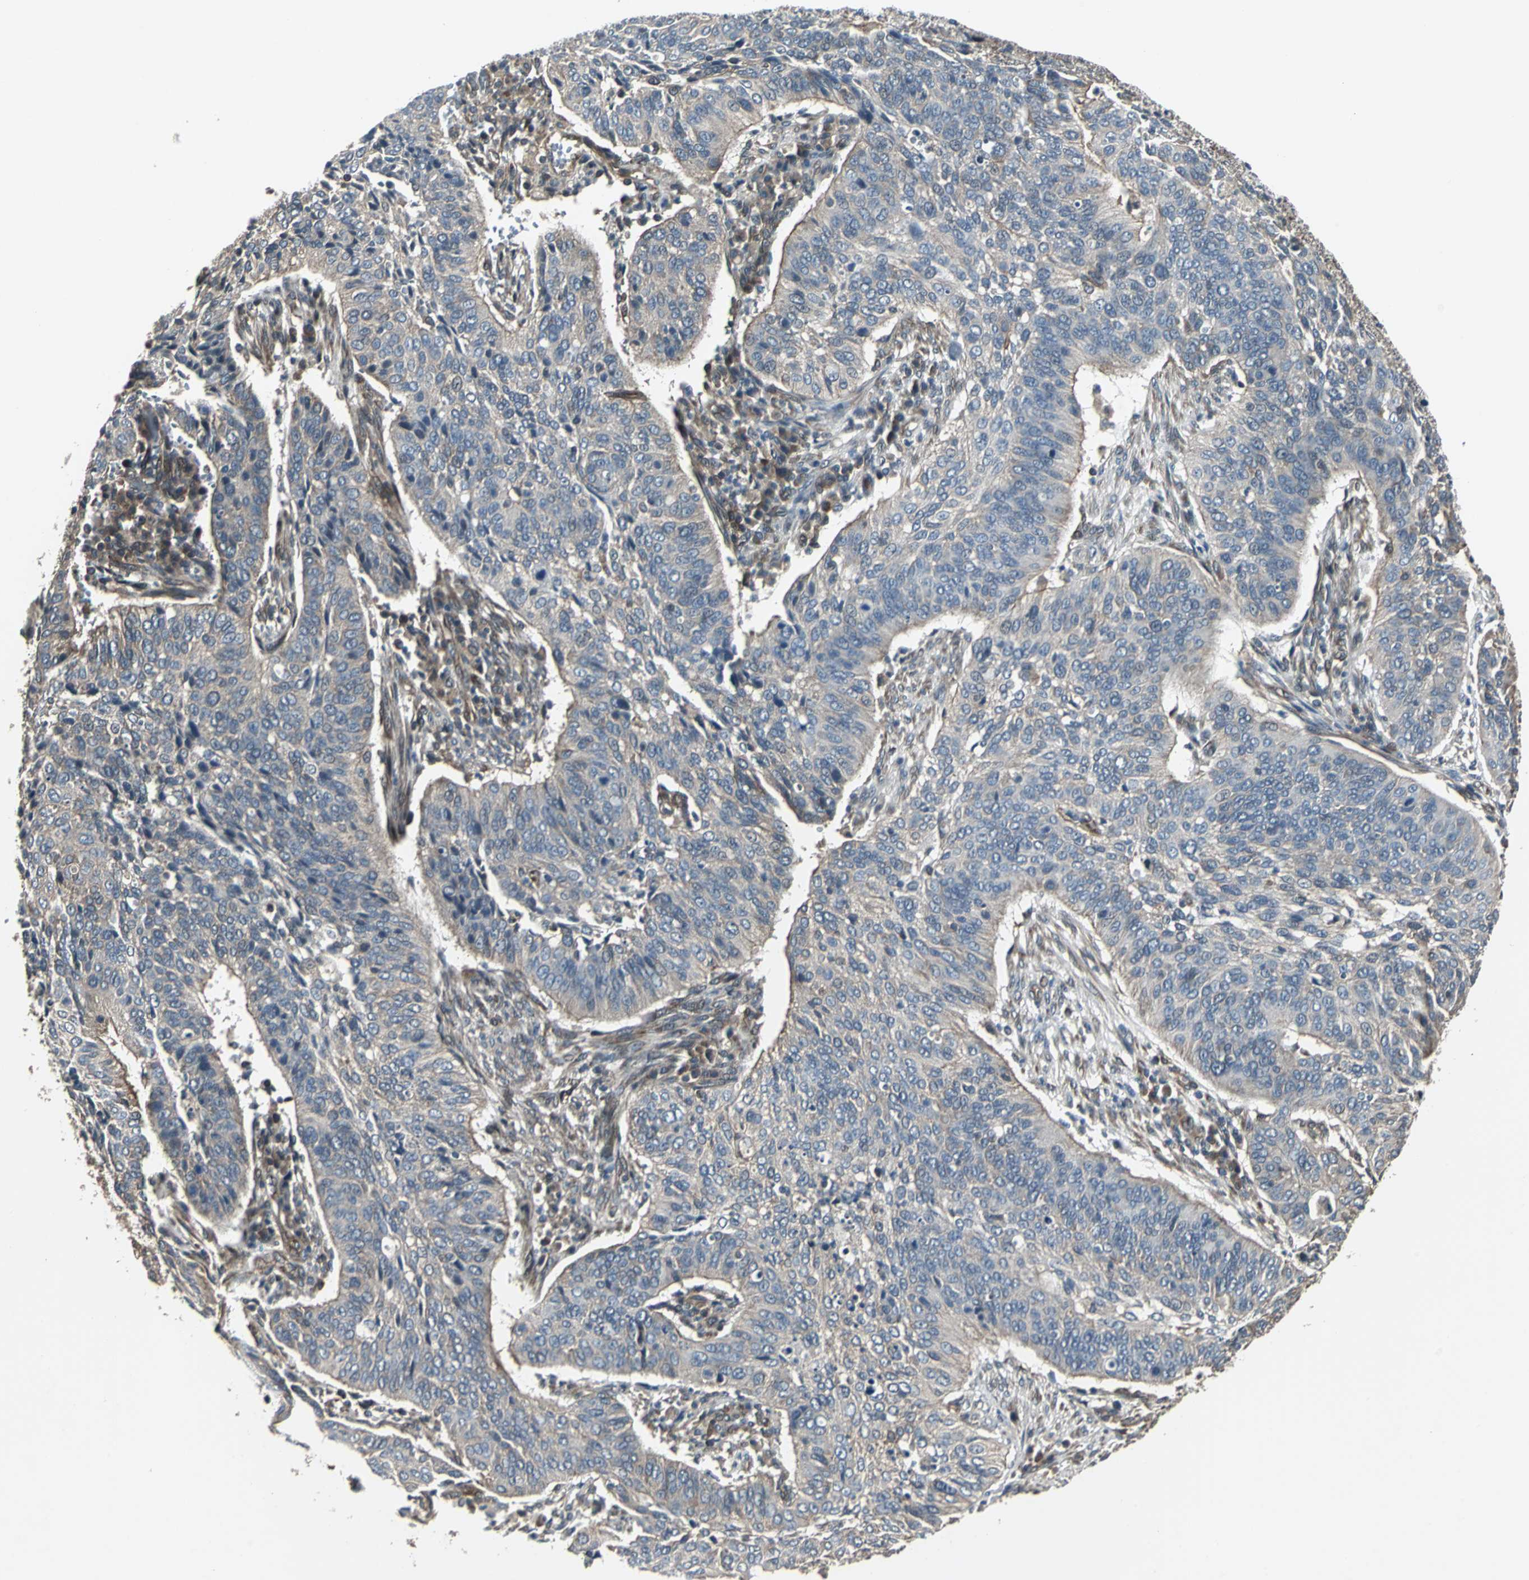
{"staining": {"intensity": "moderate", "quantity": ">75%", "location": "cytoplasmic/membranous"}, "tissue": "cervical cancer", "cell_type": "Tumor cells", "image_type": "cancer", "snomed": [{"axis": "morphology", "description": "Squamous cell carcinoma, NOS"}, {"axis": "topography", "description": "Cervix"}], "caption": "Squamous cell carcinoma (cervical) stained with a brown dye exhibits moderate cytoplasmic/membranous positive expression in approximately >75% of tumor cells.", "gene": "PFDN1", "patient": {"sex": "female", "age": 39}}